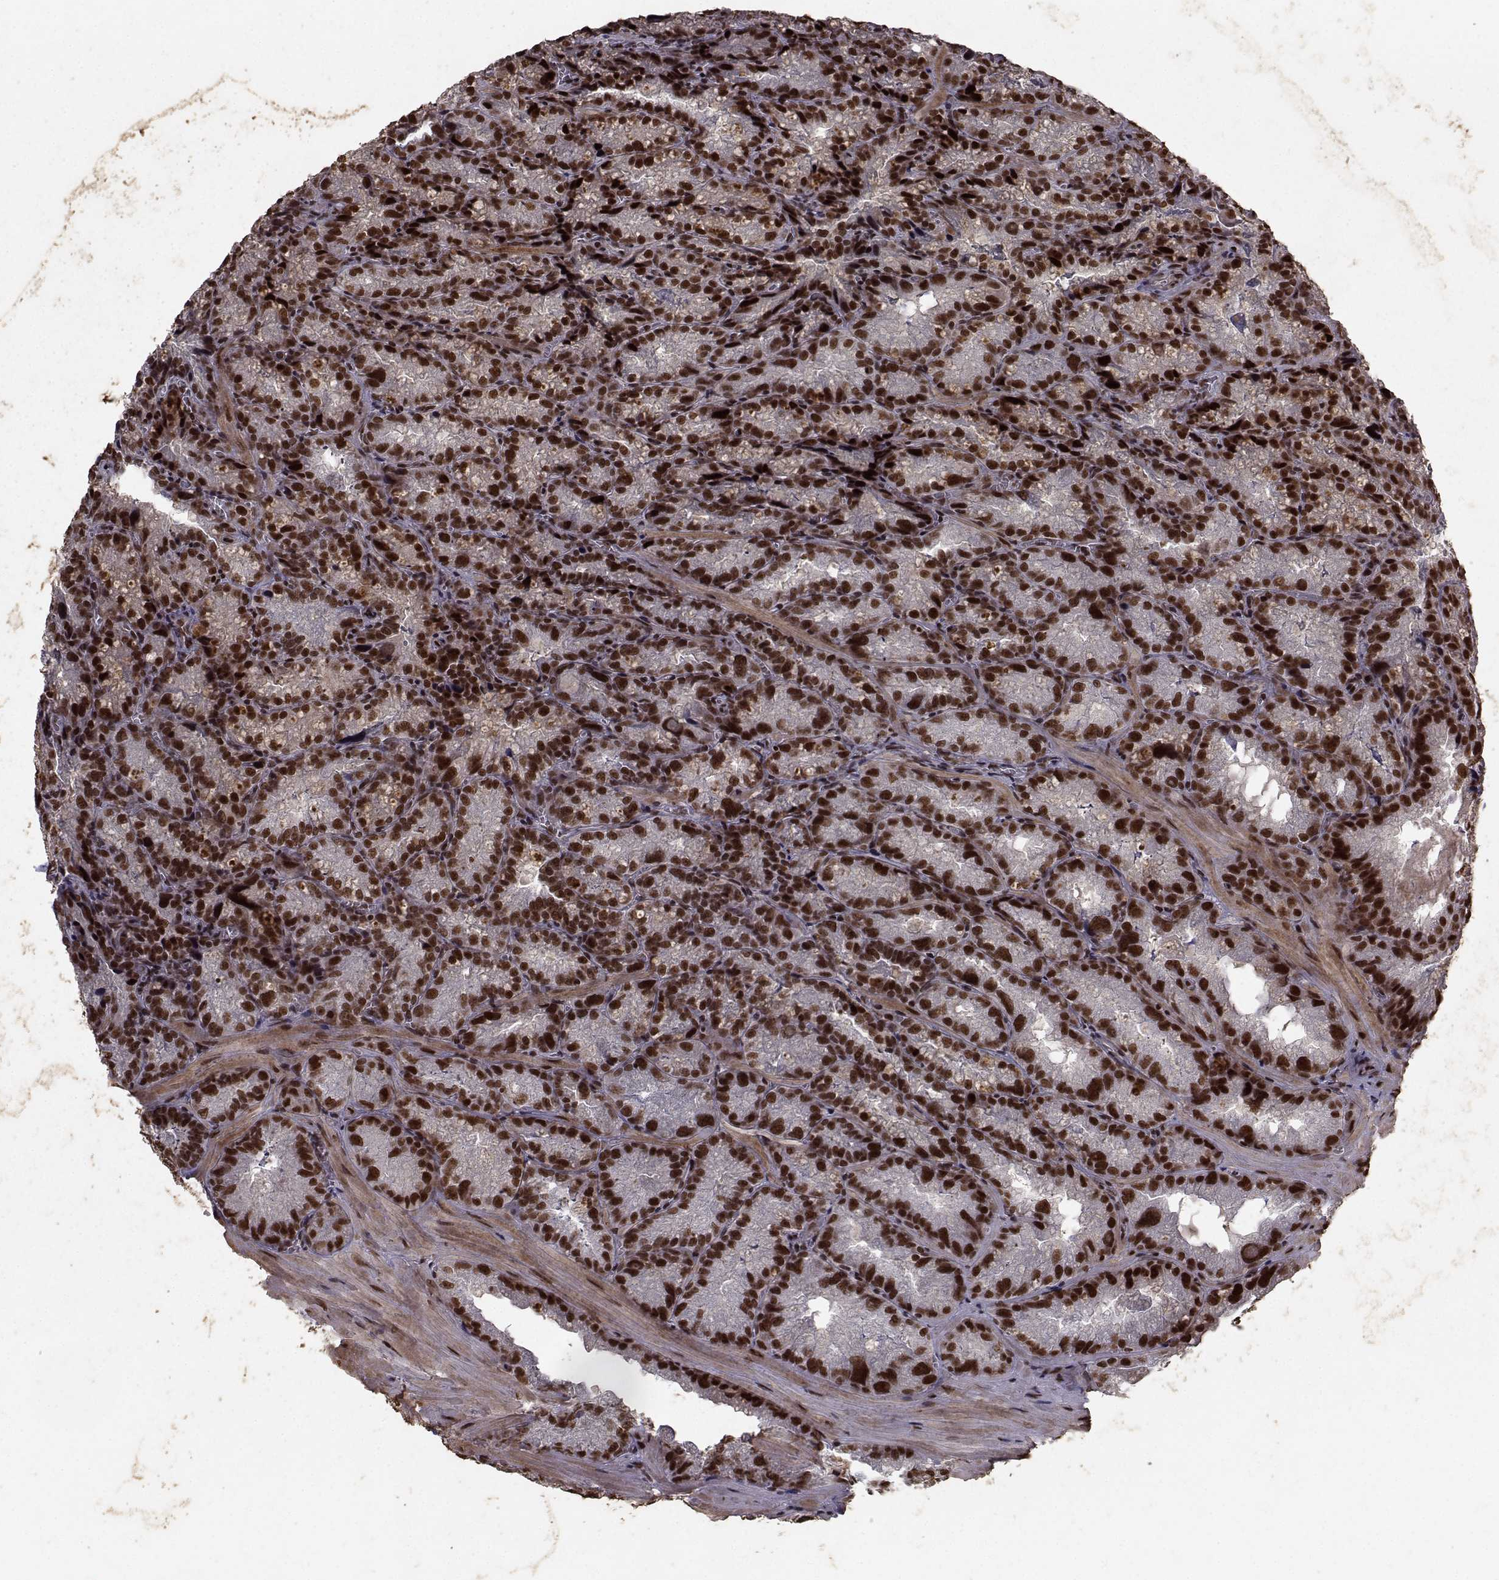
{"staining": {"intensity": "strong", "quantity": ">75%", "location": "nuclear"}, "tissue": "seminal vesicle", "cell_type": "Glandular cells", "image_type": "normal", "snomed": [{"axis": "morphology", "description": "Normal tissue, NOS"}, {"axis": "topography", "description": "Seminal veicle"}], "caption": "A high-resolution photomicrograph shows immunohistochemistry staining of normal seminal vesicle, which displays strong nuclear expression in about >75% of glandular cells. (IHC, brightfield microscopy, high magnification).", "gene": "SF1", "patient": {"sex": "male", "age": 57}}